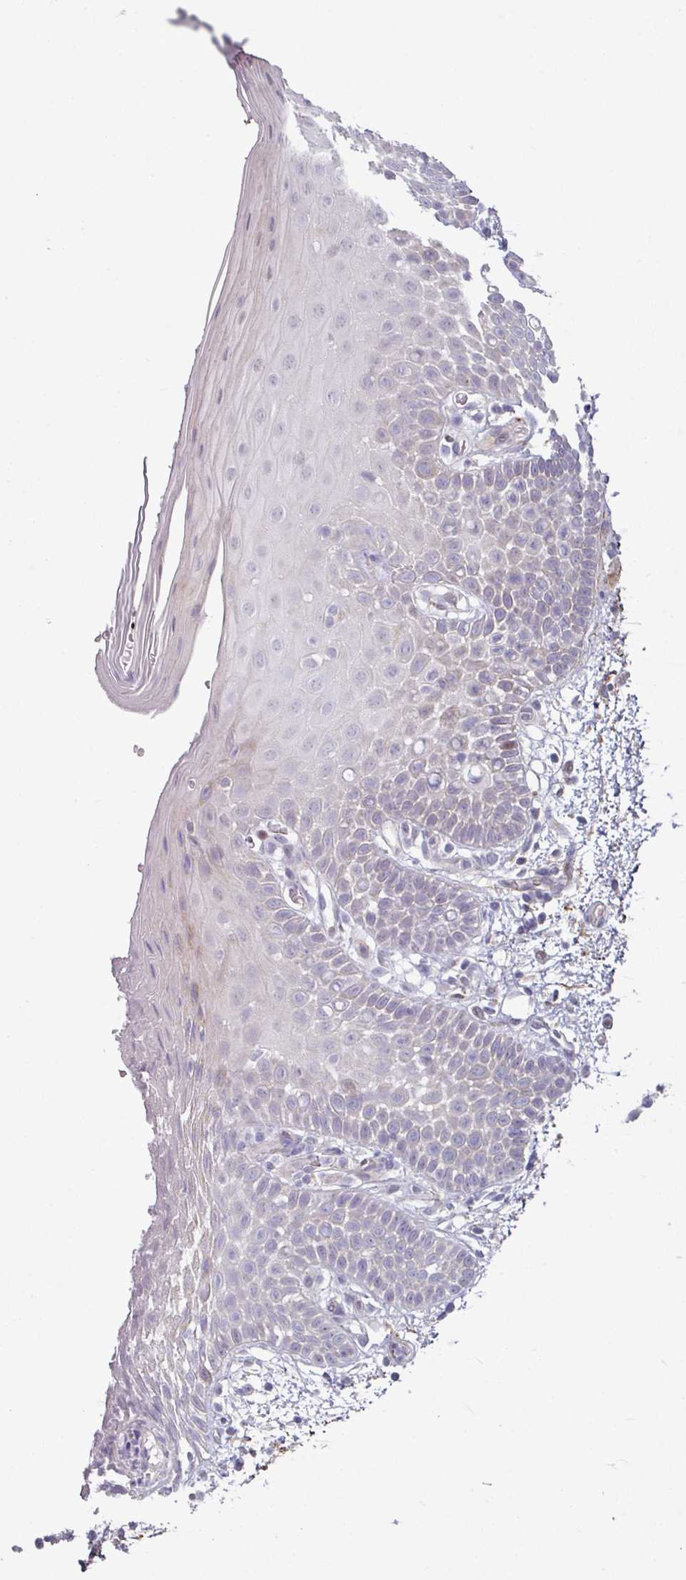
{"staining": {"intensity": "moderate", "quantity": "<25%", "location": "cytoplasmic/membranous"}, "tissue": "oral mucosa", "cell_type": "Squamous epithelial cells", "image_type": "normal", "snomed": [{"axis": "morphology", "description": "Normal tissue, NOS"}, {"axis": "morphology", "description": "Squamous cell carcinoma, NOS"}, {"axis": "topography", "description": "Oral tissue"}, {"axis": "topography", "description": "Tounge, NOS"}, {"axis": "topography", "description": "Head-Neck"}], "caption": "Squamous epithelial cells demonstrate low levels of moderate cytoplasmic/membranous expression in about <25% of cells in benign human oral mucosa. The staining was performed using DAB, with brown indicating positive protein expression. Nuclei are stained blue with hematoxylin.", "gene": "C2orf16", "patient": {"sex": "male", "age": 76}}